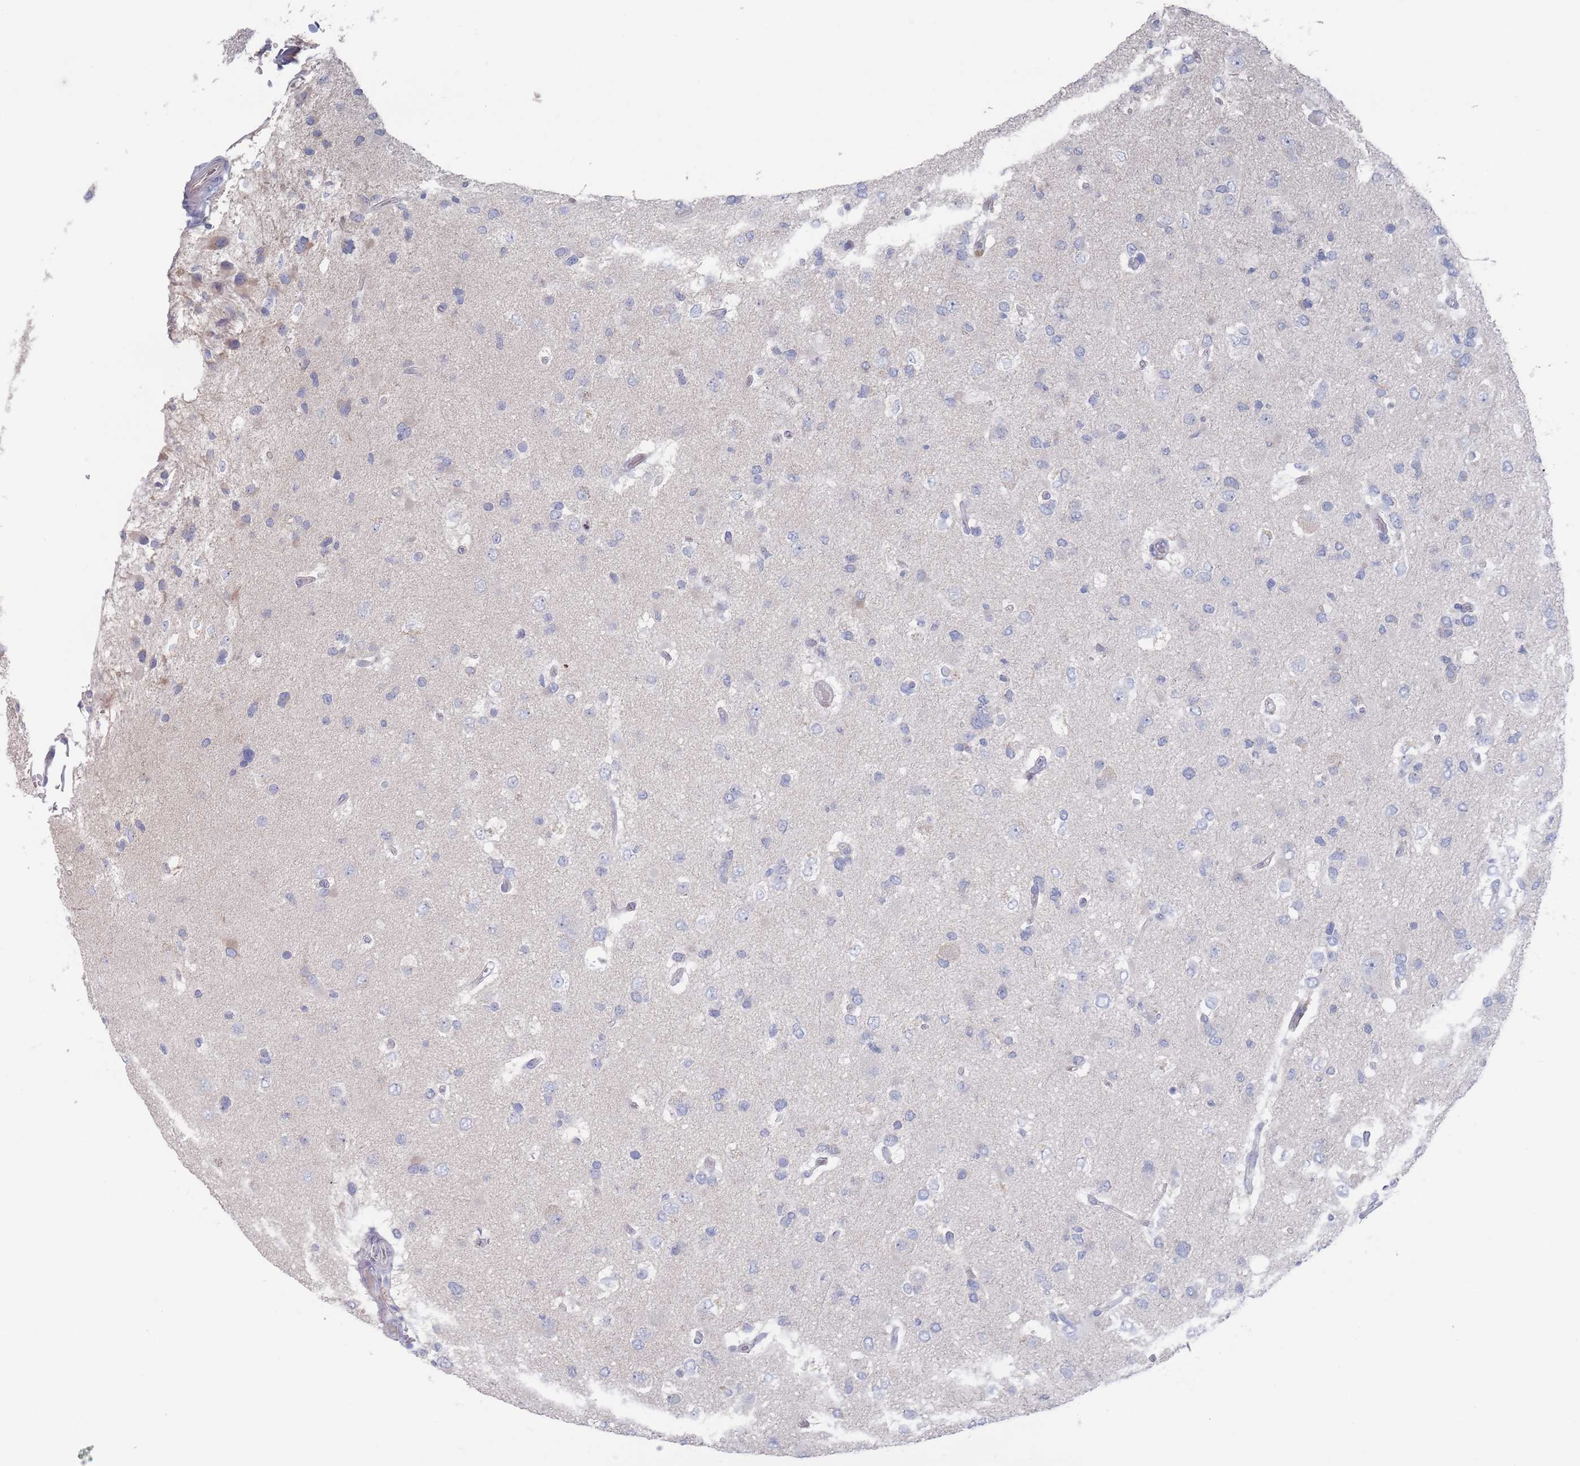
{"staining": {"intensity": "negative", "quantity": "none", "location": "none"}, "tissue": "glioma", "cell_type": "Tumor cells", "image_type": "cancer", "snomed": [{"axis": "morphology", "description": "Glioma, malignant, High grade"}, {"axis": "topography", "description": "Brain"}], "caption": "The IHC image has no significant expression in tumor cells of glioma tissue.", "gene": "TMCO3", "patient": {"sex": "male", "age": 53}}